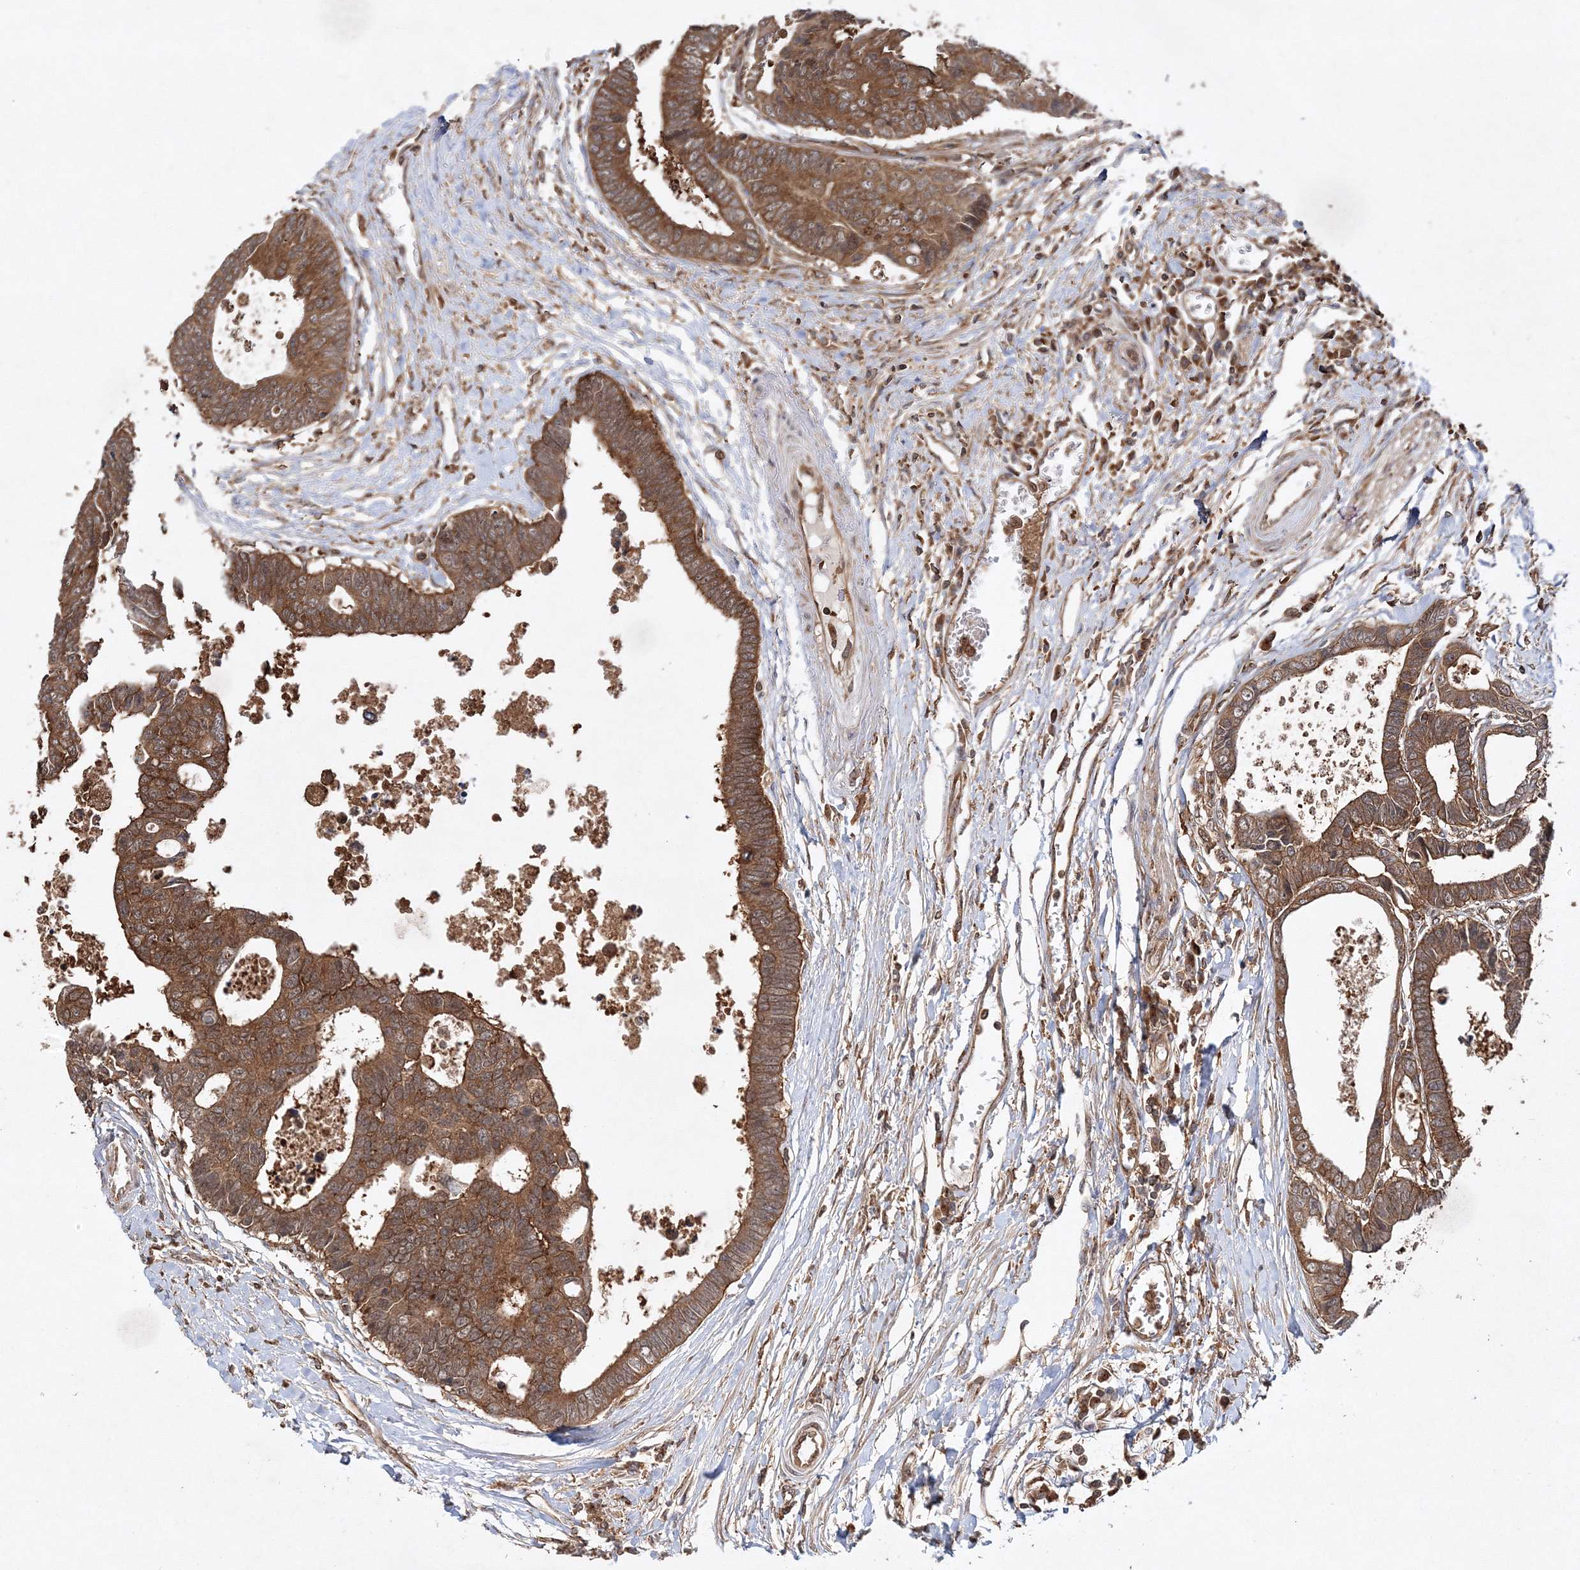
{"staining": {"intensity": "moderate", "quantity": ">75%", "location": "cytoplasmic/membranous"}, "tissue": "colorectal cancer", "cell_type": "Tumor cells", "image_type": "cancer", "snomed": [{"axis": "morphology", "description": "Adenocarcinoma, NOS"}, {"axis": "topography", "description": "Rectum"}], "caption": "Adenocarcinoma (colorectal) stained for a protein displays moderate cytoplasmic/membranous positivity in tumor cells. (Stains: DAB (3,3'-diaminobenzidine) in brown, nuclei in blue, Microscopy: brightfield microscopy at high magnification).", "gene": "WDR37", "patient": {"sex": "male", "age": 84}}